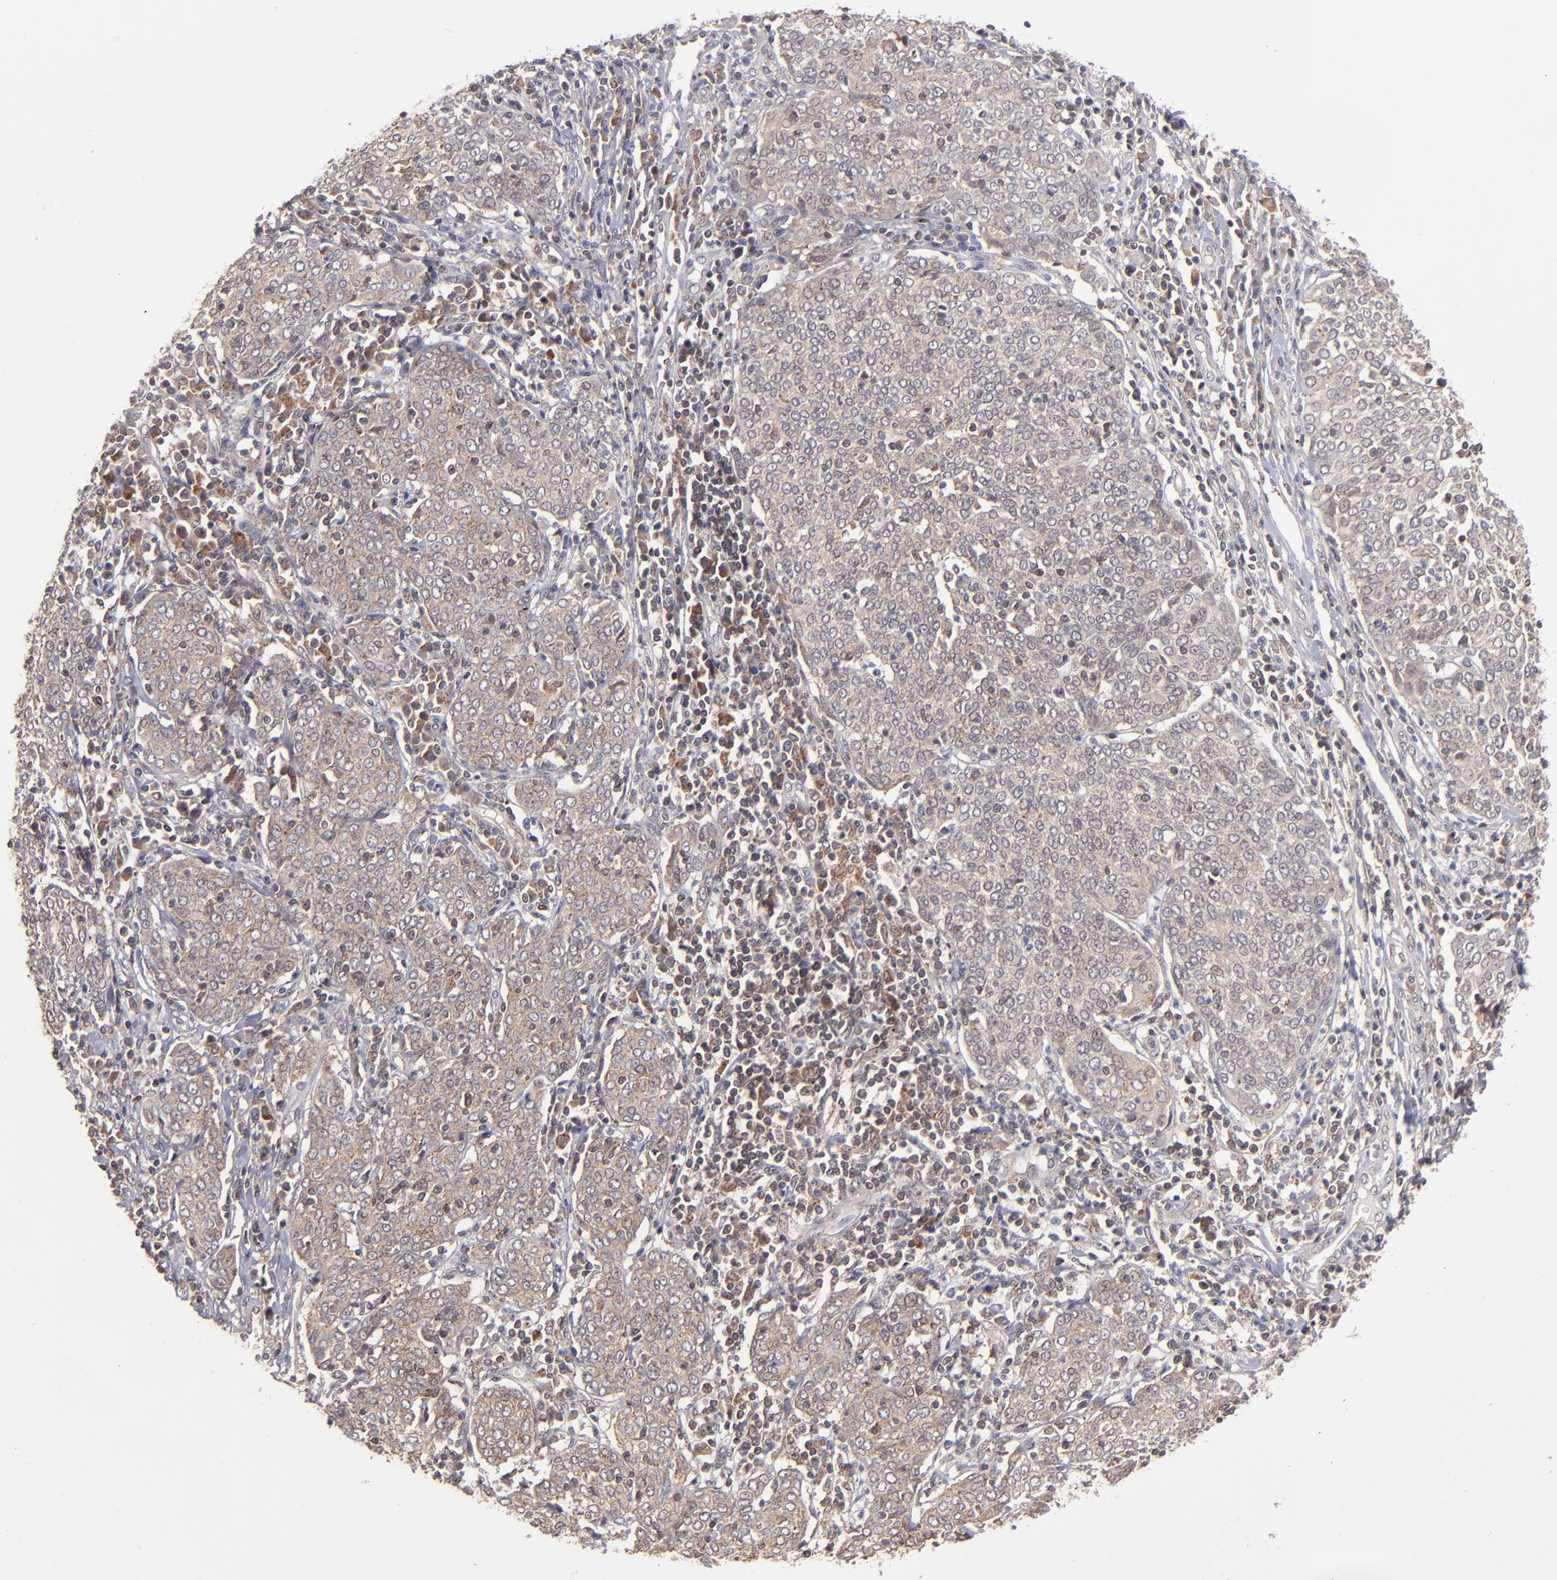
{"staining": {"intensity": "weak", "quantity": ">75%", "location": "cytoplasmic/membranous"}, "tissue": "cervical cancer", "cell_type": "Tumor cells", "image_type": "cancer", "snomed": [{"axis": "morphology", "description": "Squamous cell carcinoma, NOS"}, {"axis": "topography", "description": "Cervix"}], "caption": "Protein positivity by IHC exhibits weak cytoplasmic/membranous expression in approximately >75% of tumor cells in cervical cancer.", "gene": "ZFYVE1", "patient": {"sex": "female", "age": 40}}